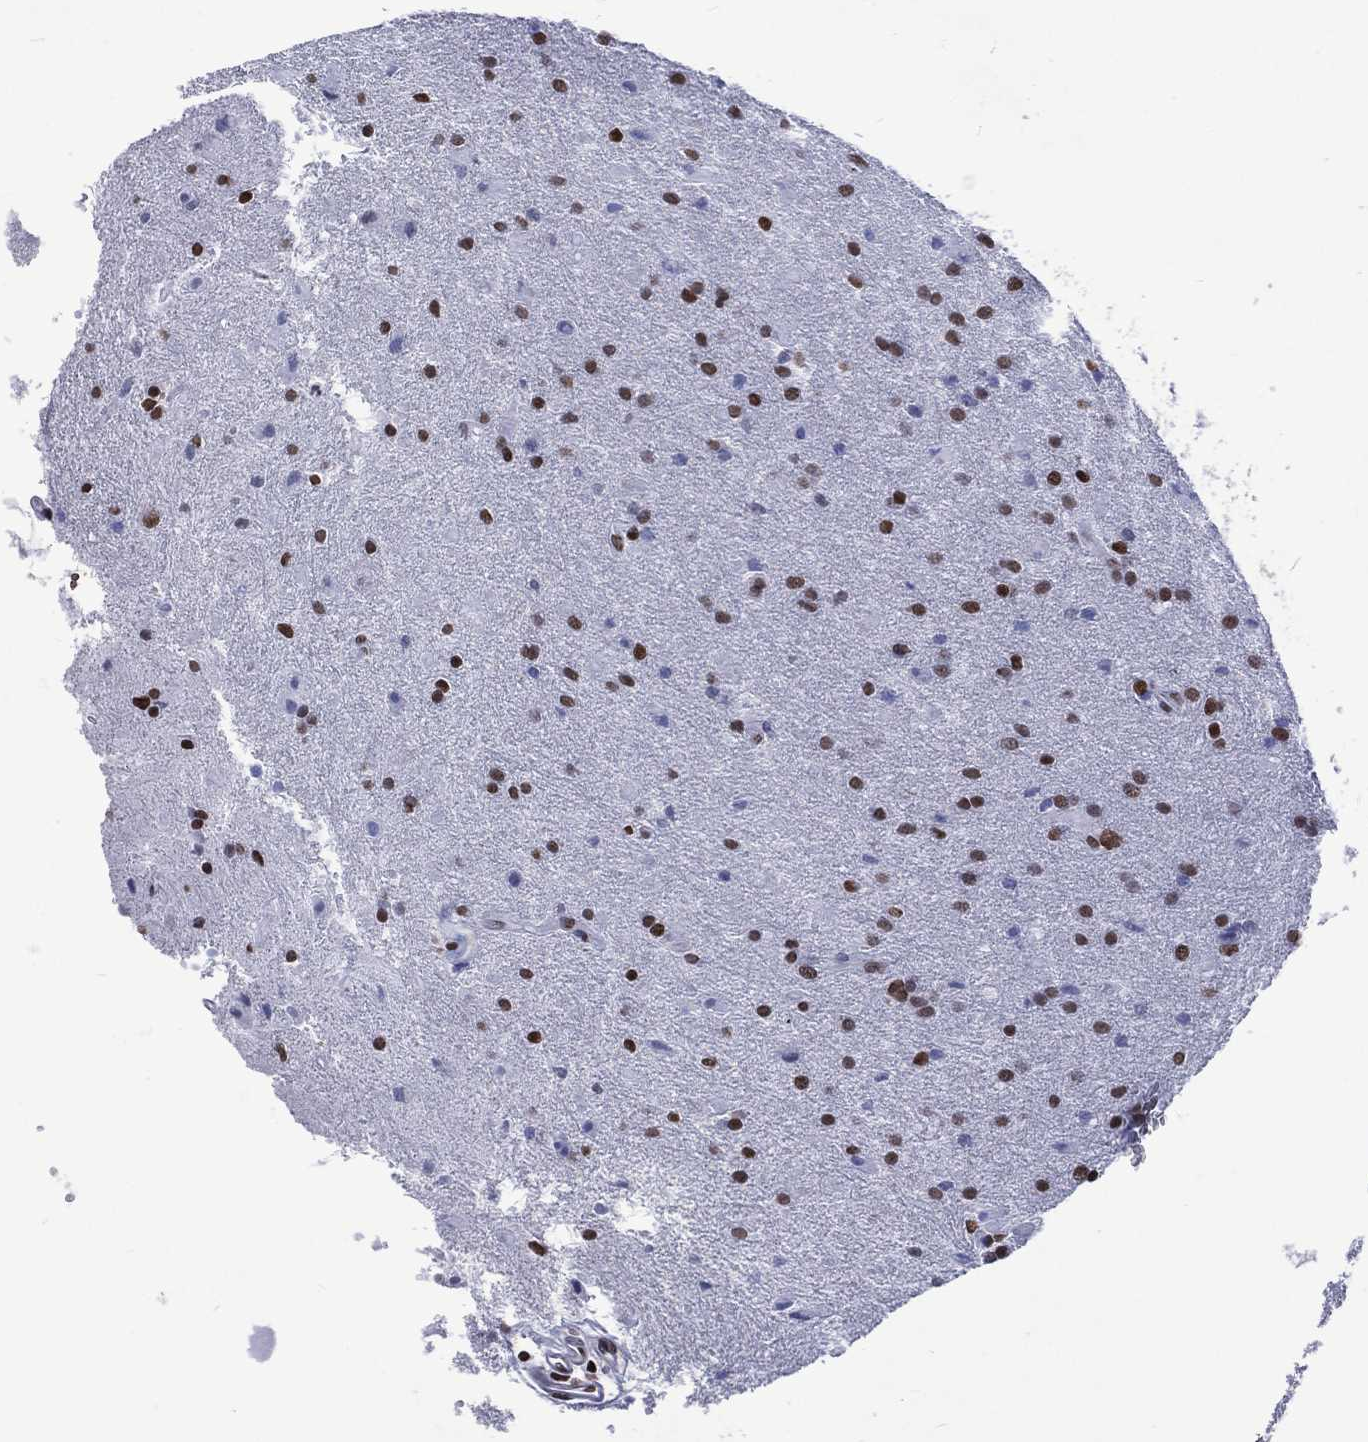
{"staining": {"intensity": "strong", "quantity": "25%-75%", "location": "nuclear"}, "tissue": "glioma", "cell_type": "Tumor cells", "image_type": "cancer", "snomed": [{"axis": "morphology", "description": "Glioma, malignant, Low grade"}, {"axis": "topography", "description": "Brain"}], "caption": "A brown stain highlights strong nuclear staining of a protein in glioma tumor cells.", "gene": "RETREG2", "patient": {"sex": "male", "age": 58}}